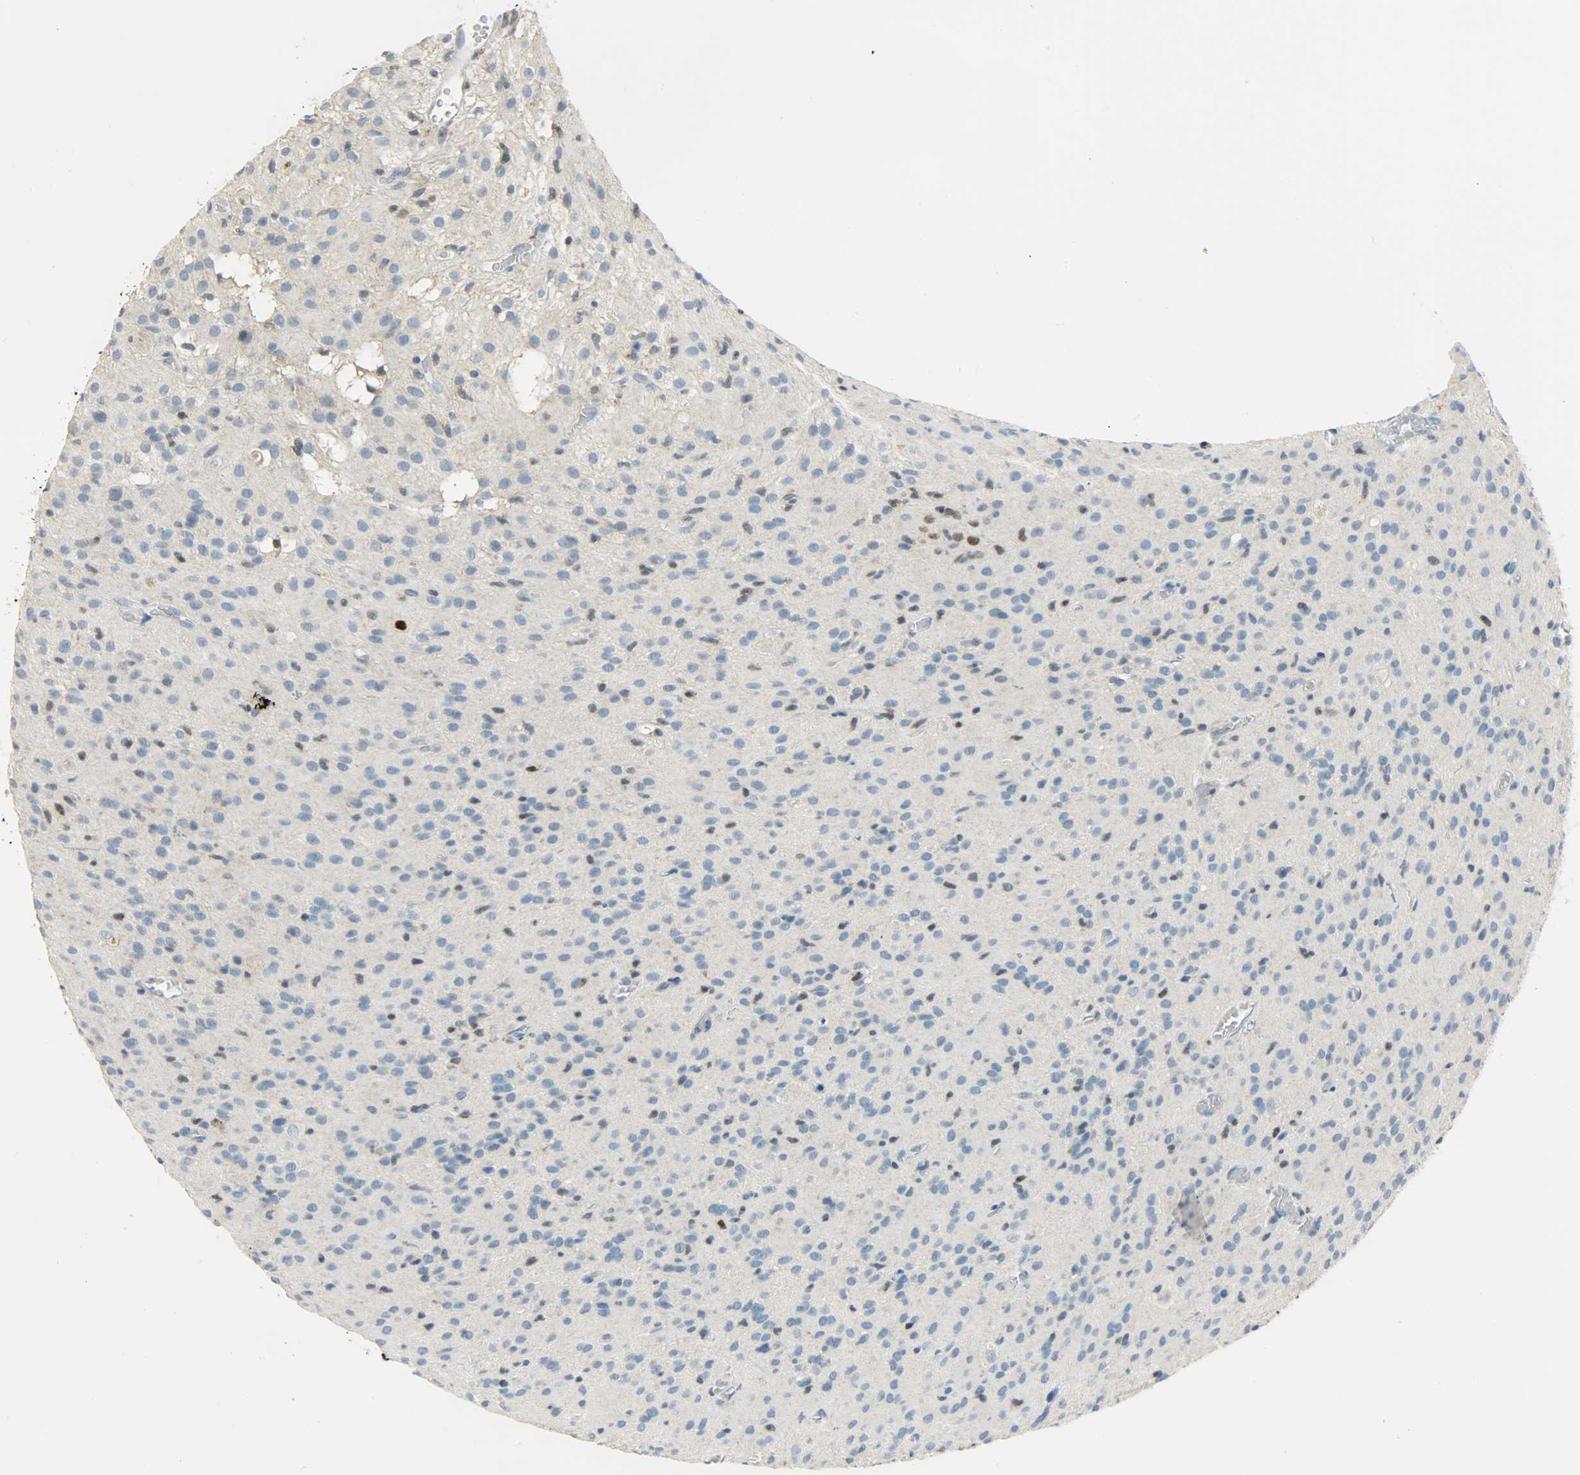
{"staining": {"intensity": "weak", "quantity": "<25%", "location": "nuclear"}, "tissue": "glioma", "cell_type": "Tumor cells", "image_type": "cancer", "snomed": [{"axis": "morphology", "description": "Glioma, malignant, High grade"}, {"axis": "topography", "description": "Brain"}], "caption": "This histopathology image is of glioma stained with immunohistochemistry to label a protein in brown with the nuclei are counter-stained blue. There is no staining in tumor cells.", "gene": "JUNB", "patient": {"sex": "female", "age": 59}}